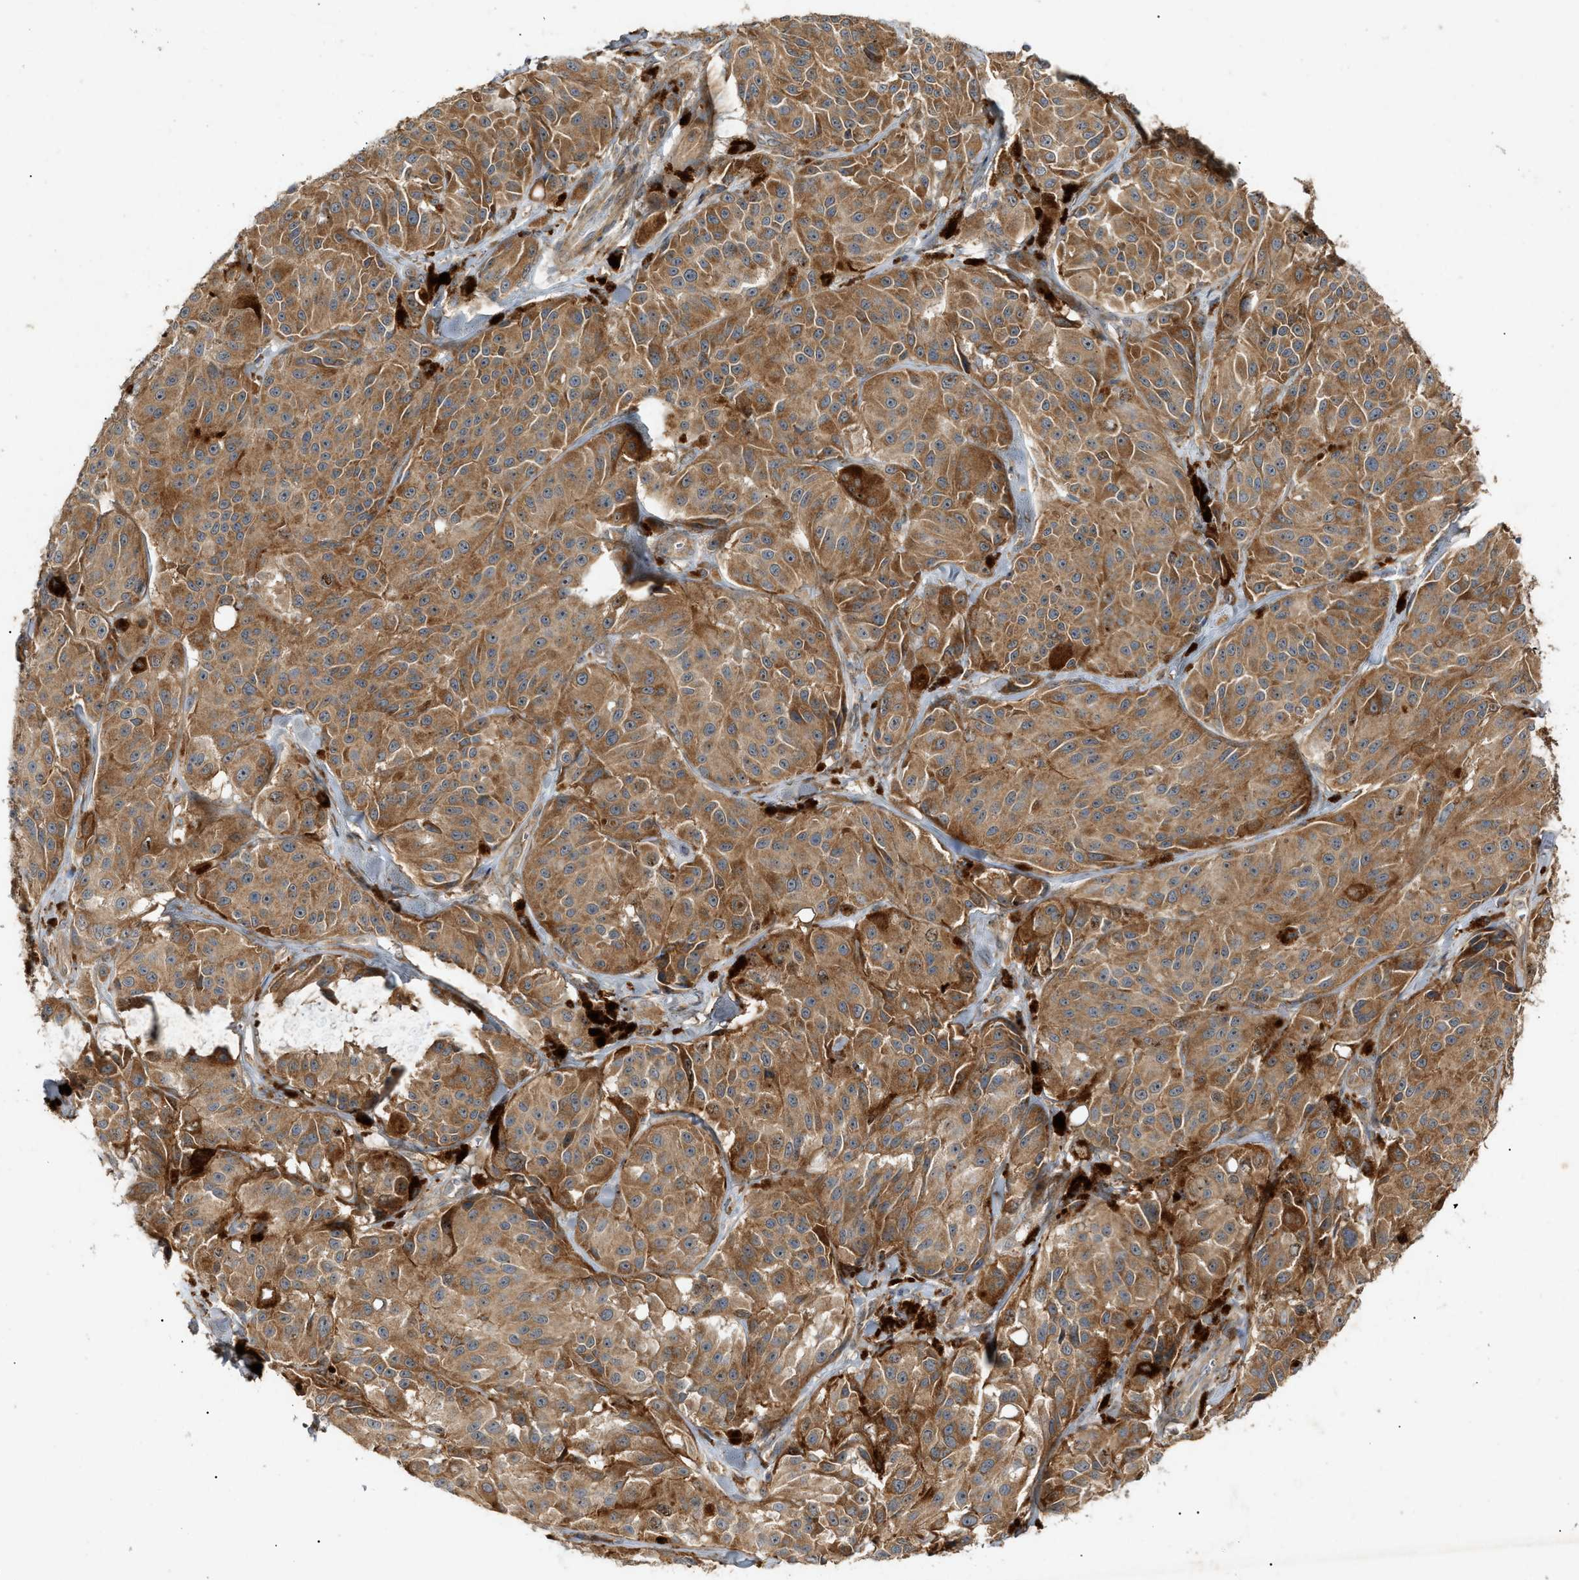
{"staining": {"intensity": "moderate", "quantity": ">75%", "location": "cytoplasmic/membranous"}, "tissue": "melanoma", "cell_type": "Tumor cells", "image_type": "cancer", "snomed": [{"axis": "morphology", "description": "Malignant melanoma, NOS"}, {"axis": "topography", "description": "Skin"}], "caption": "This is an image of immunohistochemistry staining of melanoma, which shows moderate staining in the cytoplasmic/membranous of tumor cells.", "gene": "MTCH1", "patient": {"sex": "male", "age": 84}}